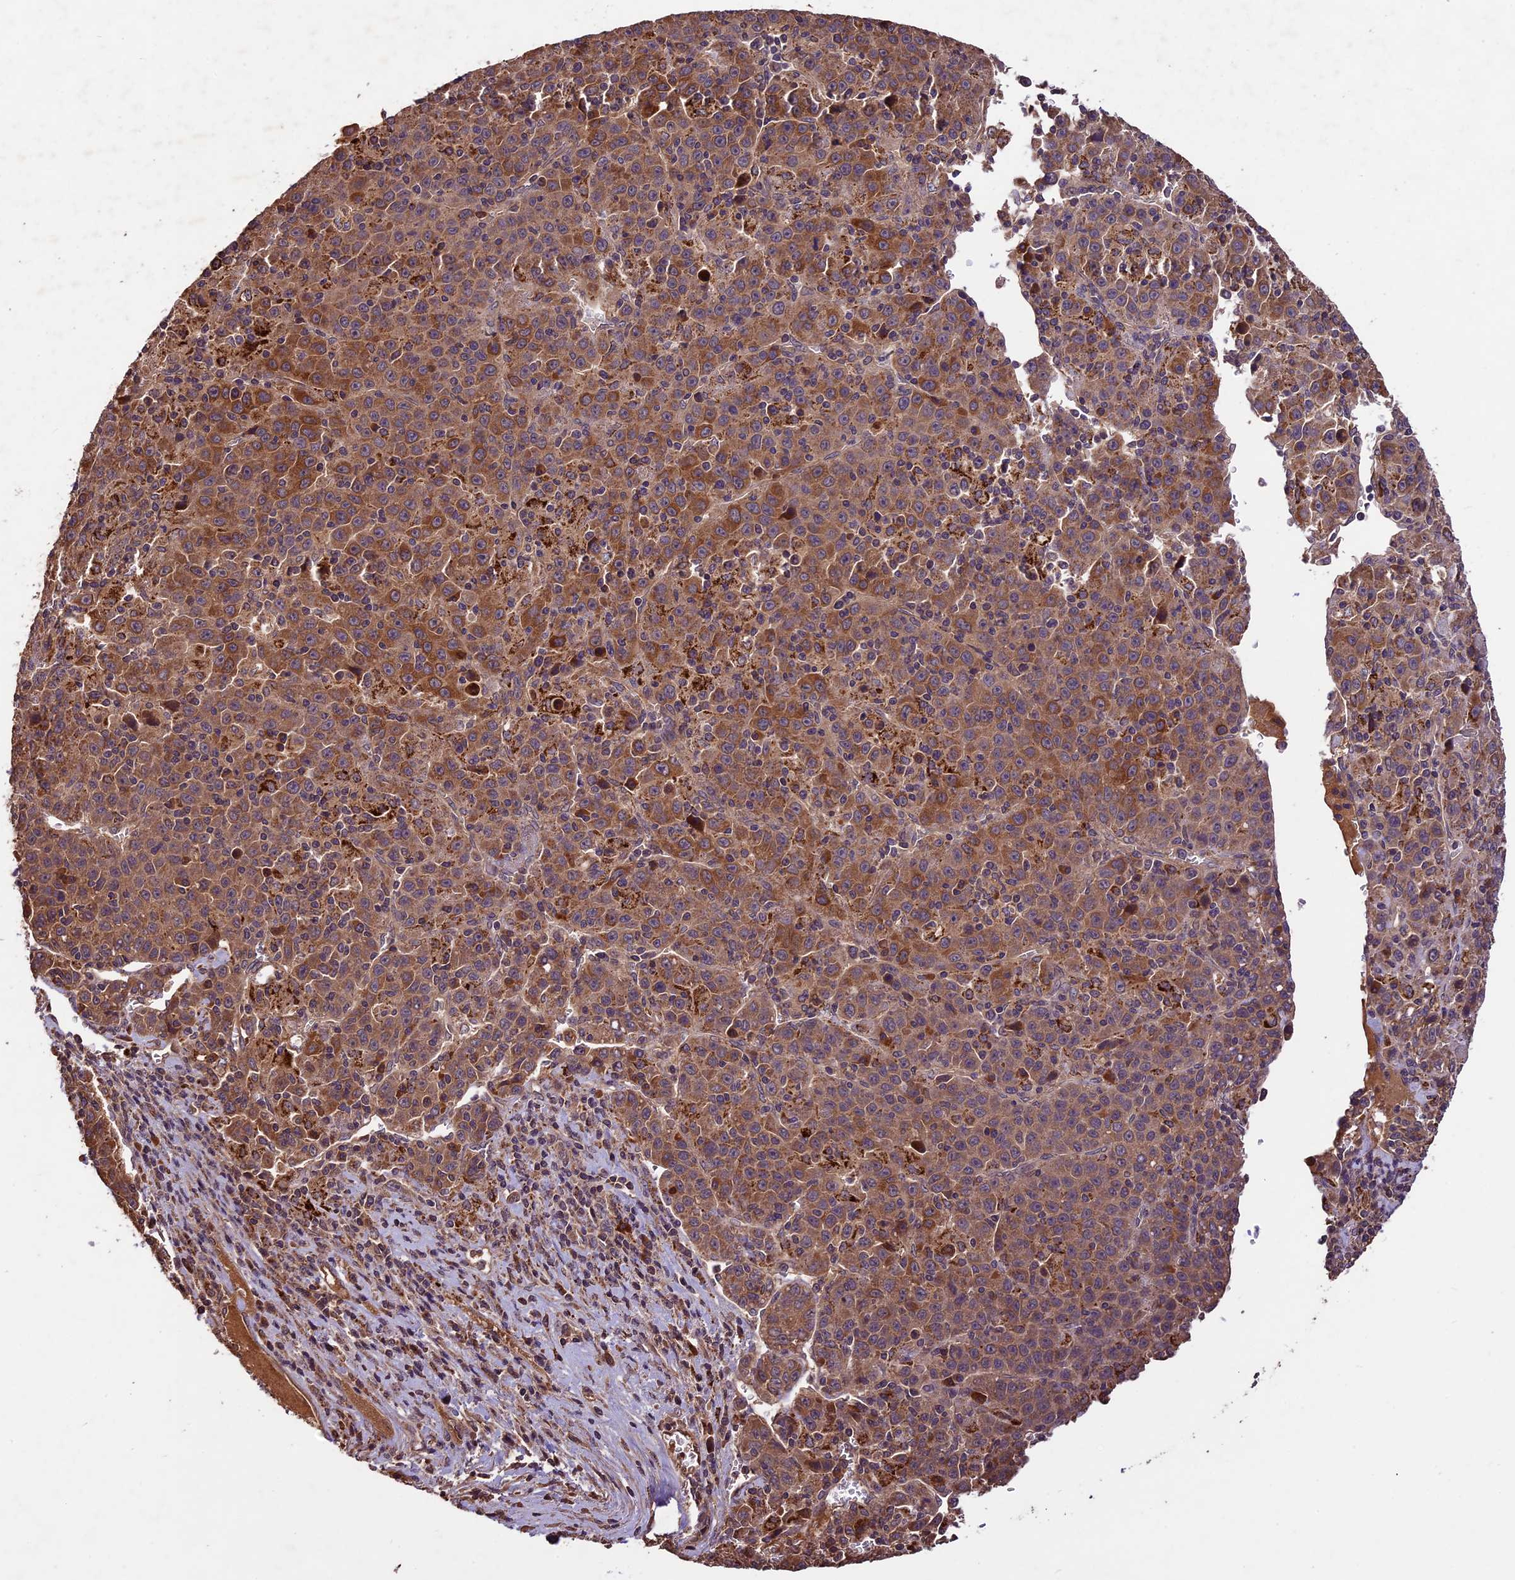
{"staining": {"intensity": "moderate", "quantity": ">75%", "location": "cytoplasmic/membranous"}, "tissue": "liver cancer", "cell_type": "Tumor cells", "image_type": "cancer", "snomed": [{"axis": "morphology", "description": "Carcinoma, Hepatocellular, NOS"}, {"axis": "topography", "description": "Liver"}], "caption": "Hepatocellular carcinoma (liver) stained with a protein marker exhibits moderate staining in tumor cells.", "gene": "CRLF1", "patient": {"sex": "female", "age": 53}}